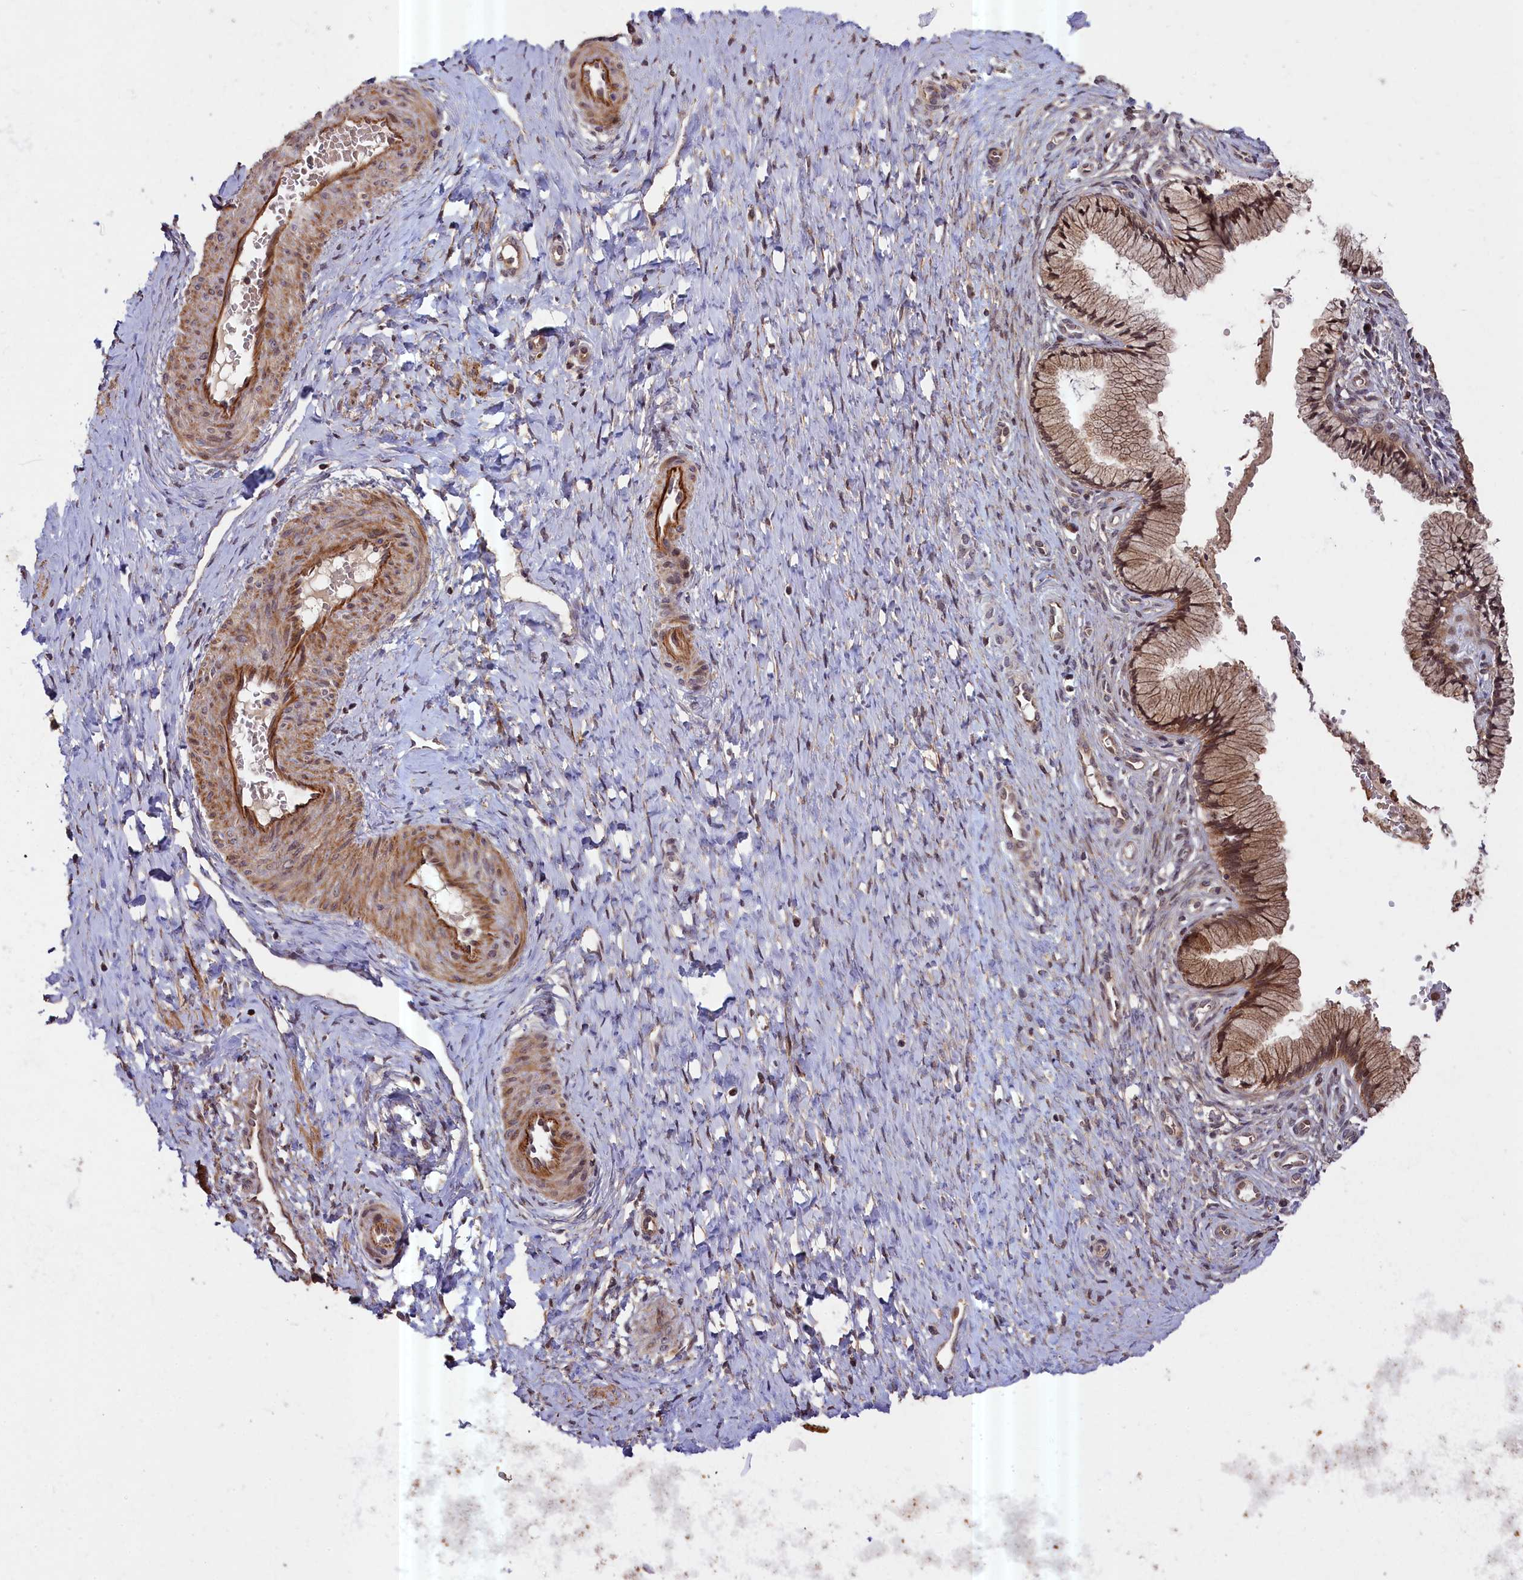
{"staining": {"intensity": "moderate", "quantity": ">75%", "location": "cytoplasmic/membranous,nuclear"}, "tissue": "cervix", "cell_type": "Glandular cells", "image_type": "normal", "snomed": [{"axis": "morphology", "description": "Normal tissue, NOS"}, {"axis": "topography", "description": "Cervix"}], "caption": "Approximately >75% of glandular cells in benign human cervix exhibit moderate cytoplasmic/membranous,nuclear protein expression as visualized by brown immunohistochemical staining.", "gene": "ZNF480", "patient": {"sex": "female", "age": 36}}